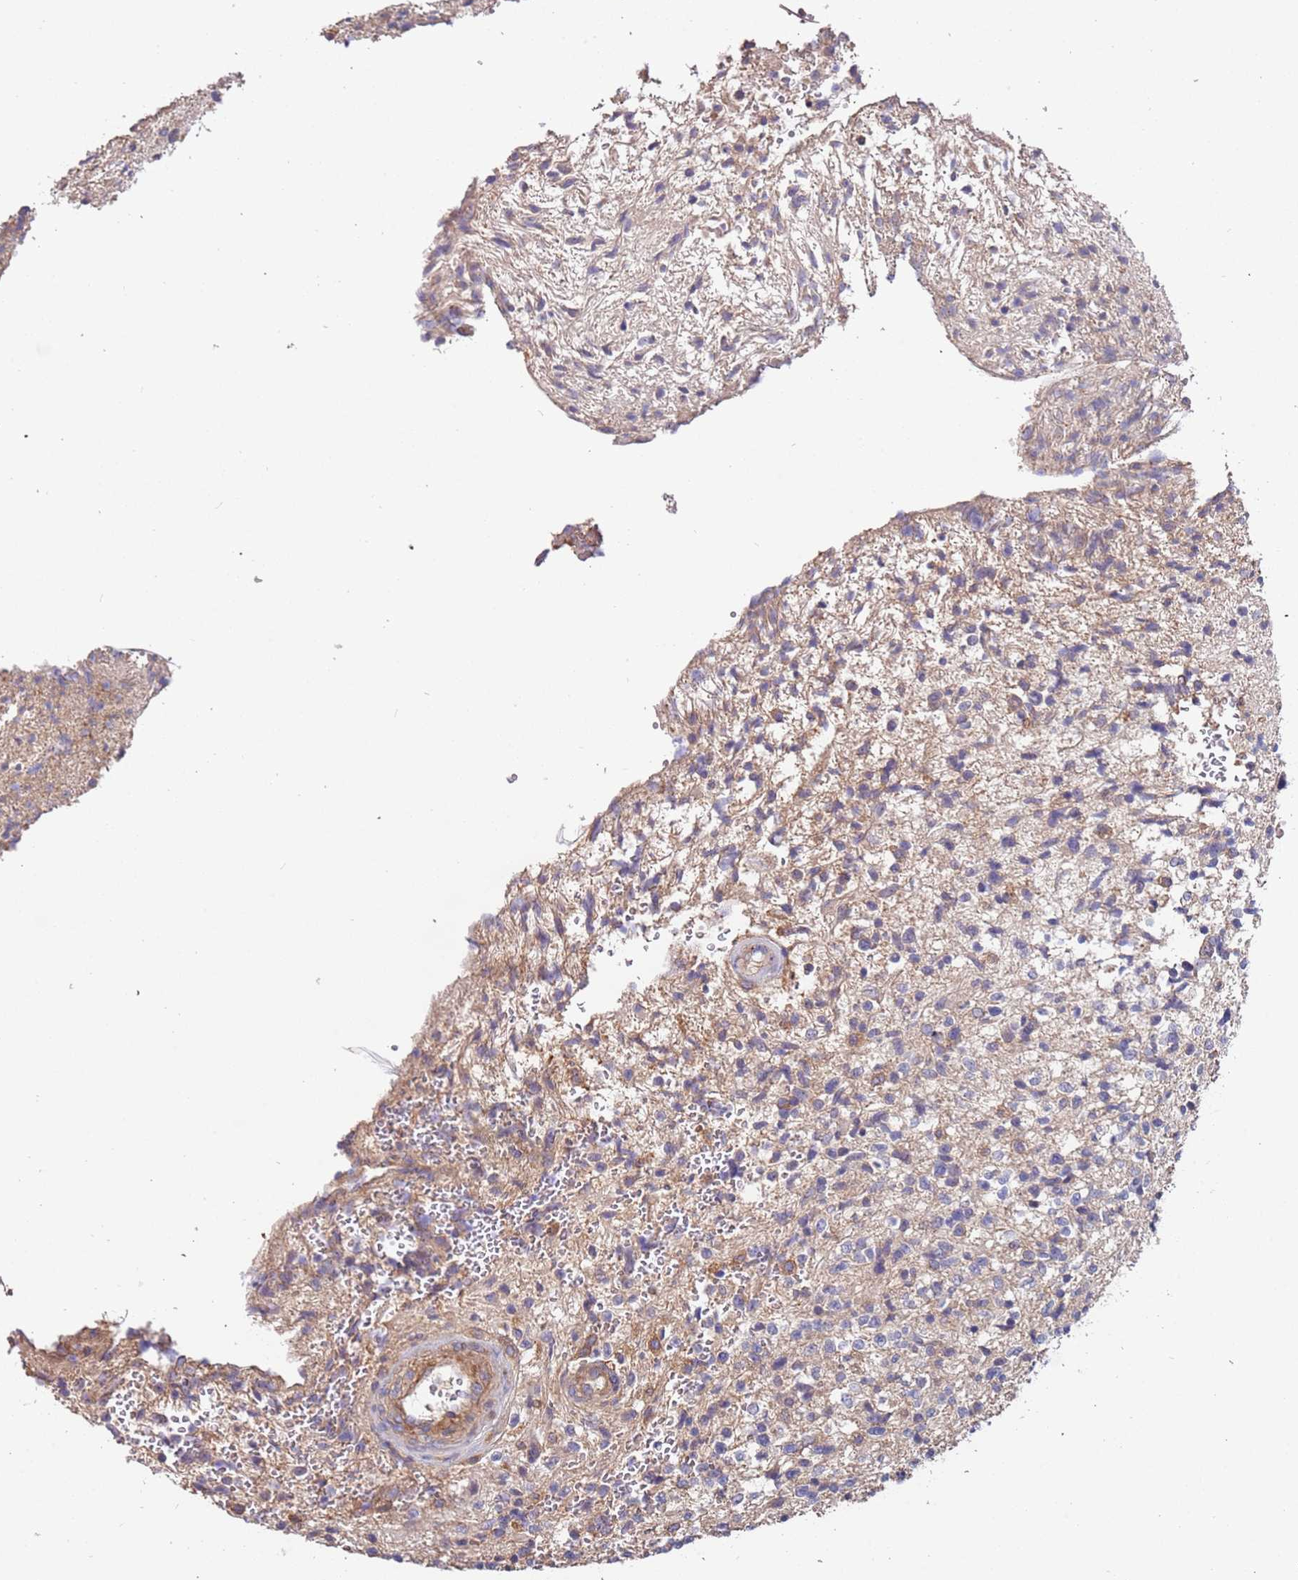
{"staining": {"intensity": "negative", "quantity": "none", "location": "none"}, "tissue": "glioma", "cell_type": "Tumor cells", "image_type": "cancer", "snomed": [{"axis": "morphology", "description": "Glioma, malignant, High grade"}, {"axis": "topography", "description": "Brain"}], "caption": "The micrograph shows no significant expression in tumor cells of malignant glioma (high-grade).", "gene": "SYT4", "patient": {"sex": "male", "age": 56}}